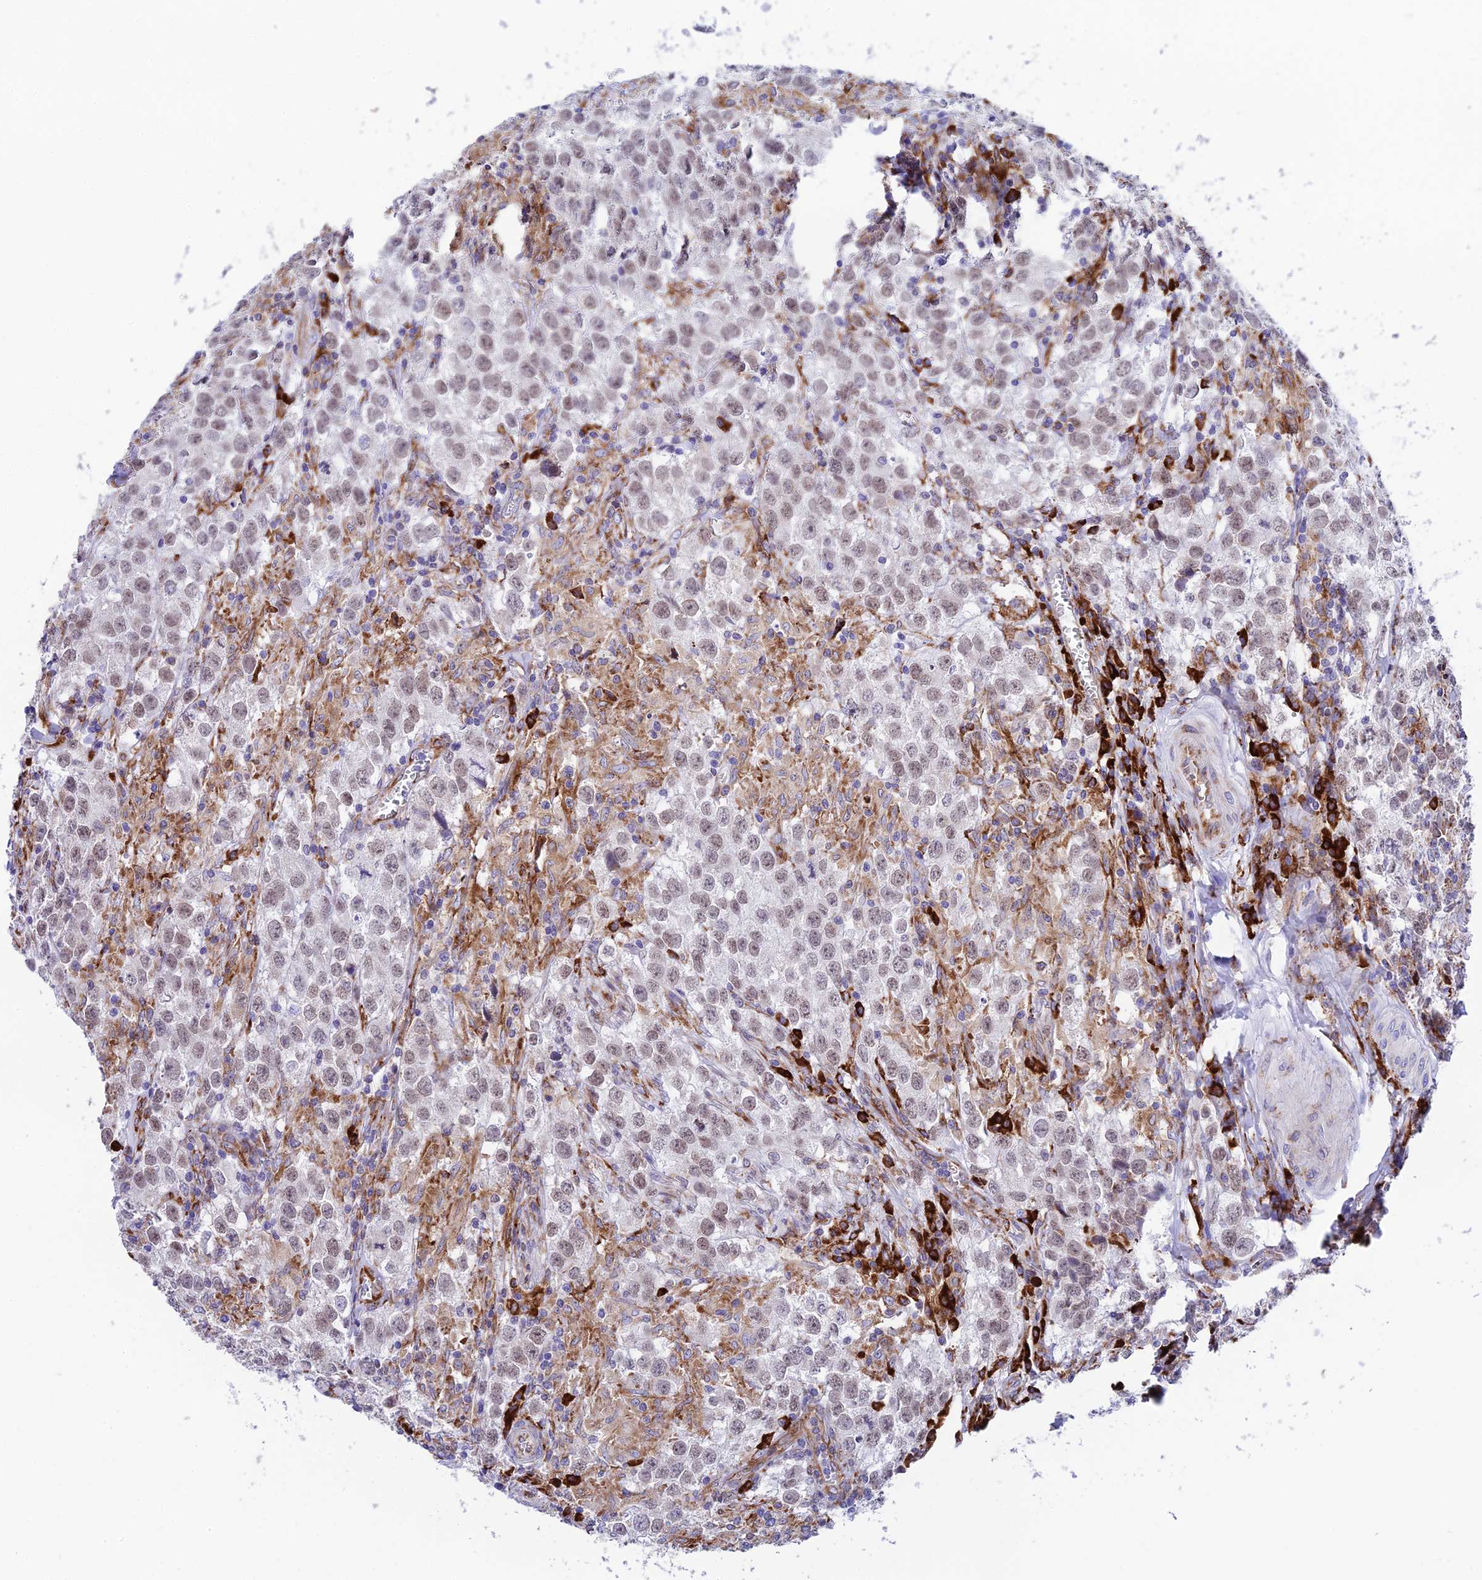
{"staining": {"intensity": "weak", "quantity": ">75%", "location": "nuclear"}, "tissue": "testis cancer", "cell_type": "Tumor cells", "image_type": "cancer", "snomed": [{"axis": "morphology", "description": "Seminoma, NOS"}, {"axis": "morphology", "description": "Carcinoma, Embryonal, NOS"}, {"axis": "topography", "description": "Testis"}], "caption": "Testis seminoma was stained to show a protein in brown. There is low levels of weak nuclear expression in approximately >75% of tumor cells.", "gene": "TUBGCP6", "patient": {"sex": "male", "age": 43}}